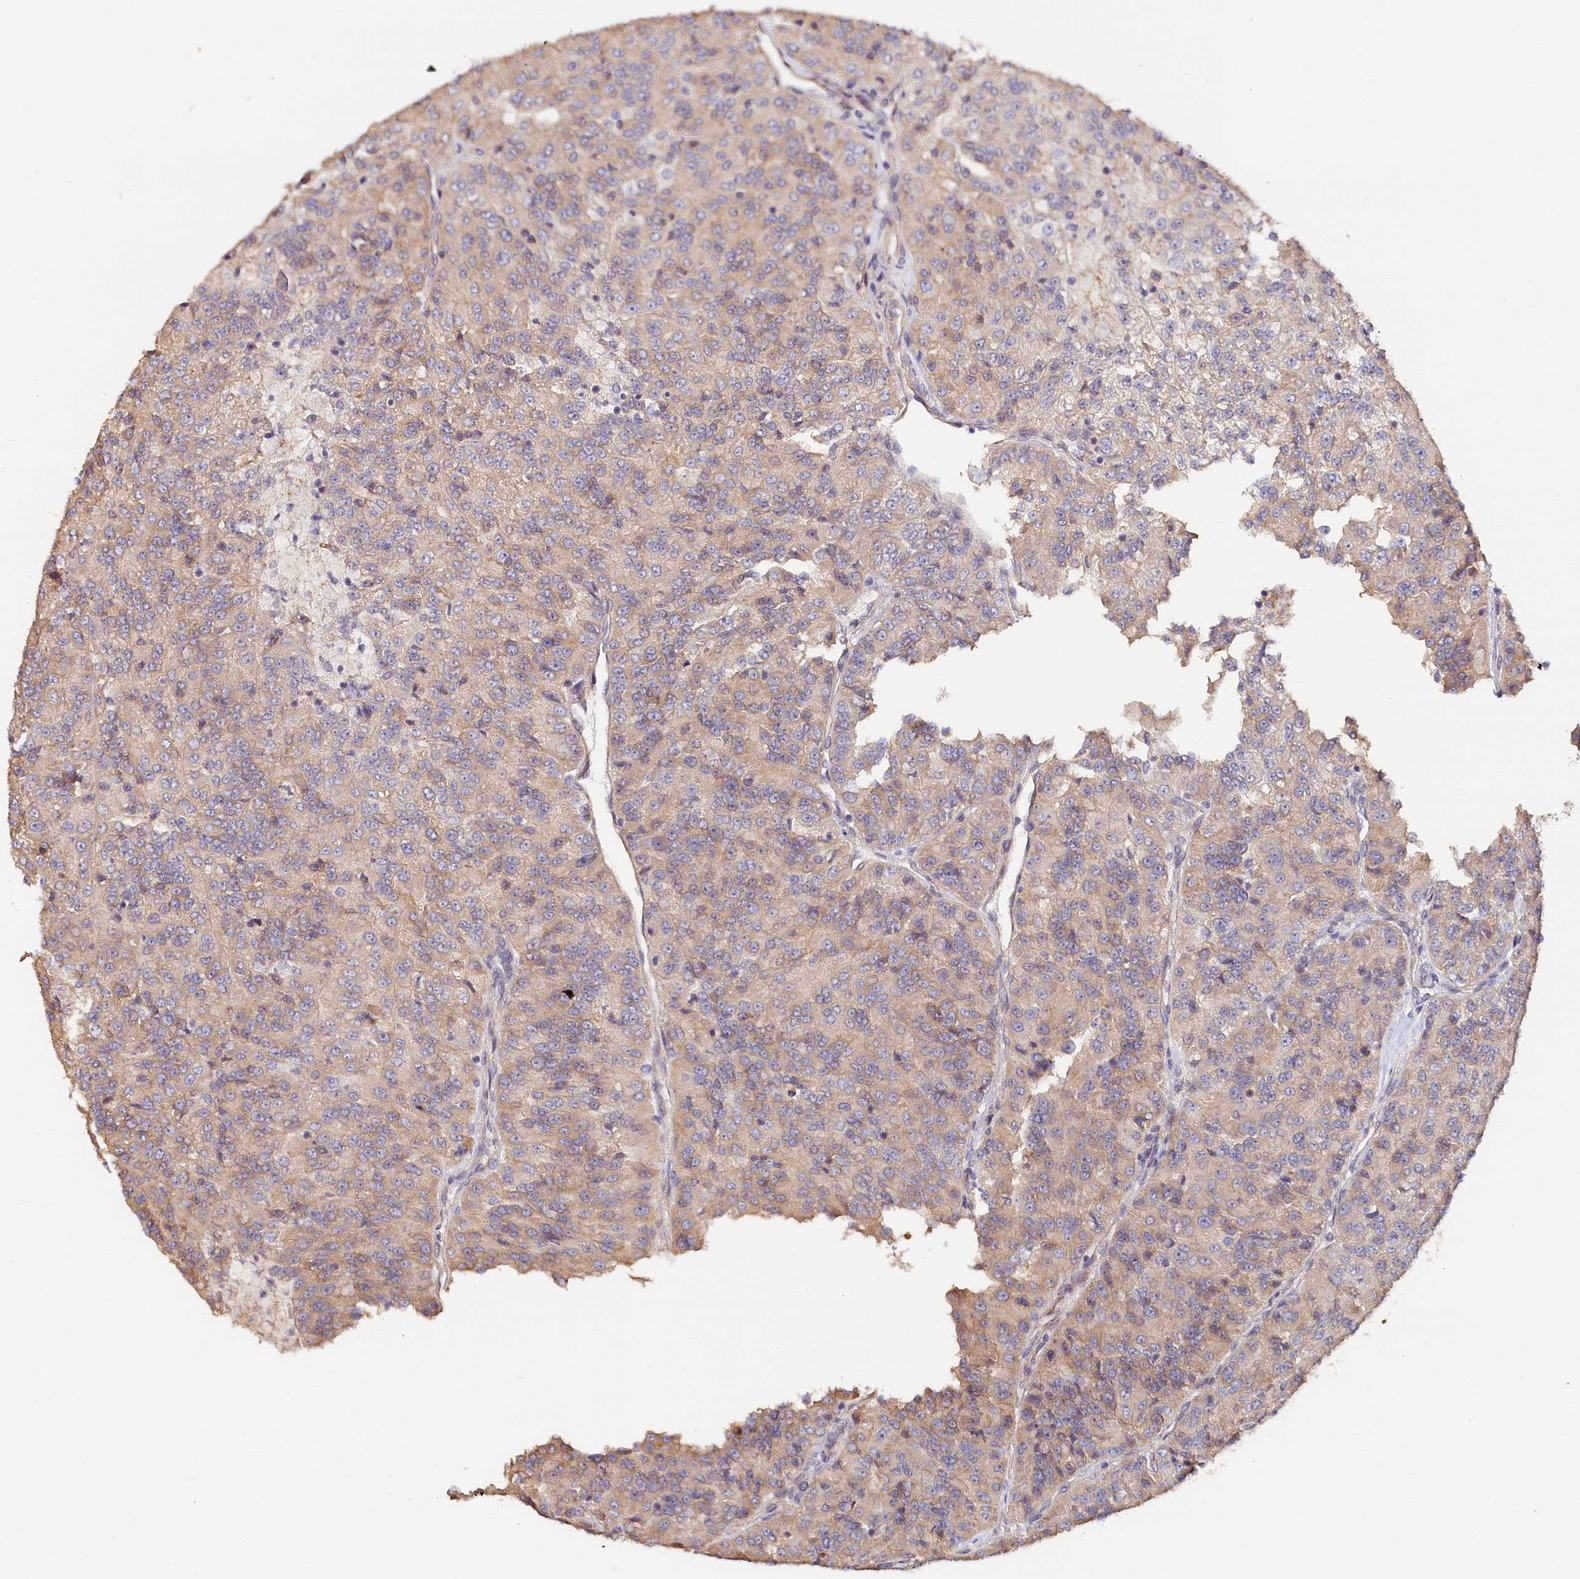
{"staining": {"intensity": "weak", "quantity": "<25%", "location": "cytoplasmic/membranous"}, "tissue": "renal cancer", "cell_type": "Tumor cells", "image_type": "cancer", "snomed": [{"axis": "morphology", "description": "Adenocarcinoma, NOS"}, {"axis": "topography", "description": "Kidney"}], "caption": "This is a histopathology image of IHC staining of renal cancer (adenocarcinoma), which shows no positivity in tumor cells. (DAB (3,3'-diaminobenzidine) immunohistochemistry (IHC) with hematoxylin counter stain).", "gene": "KATNB1", "patient": {"sex": "female", "age": 63}}